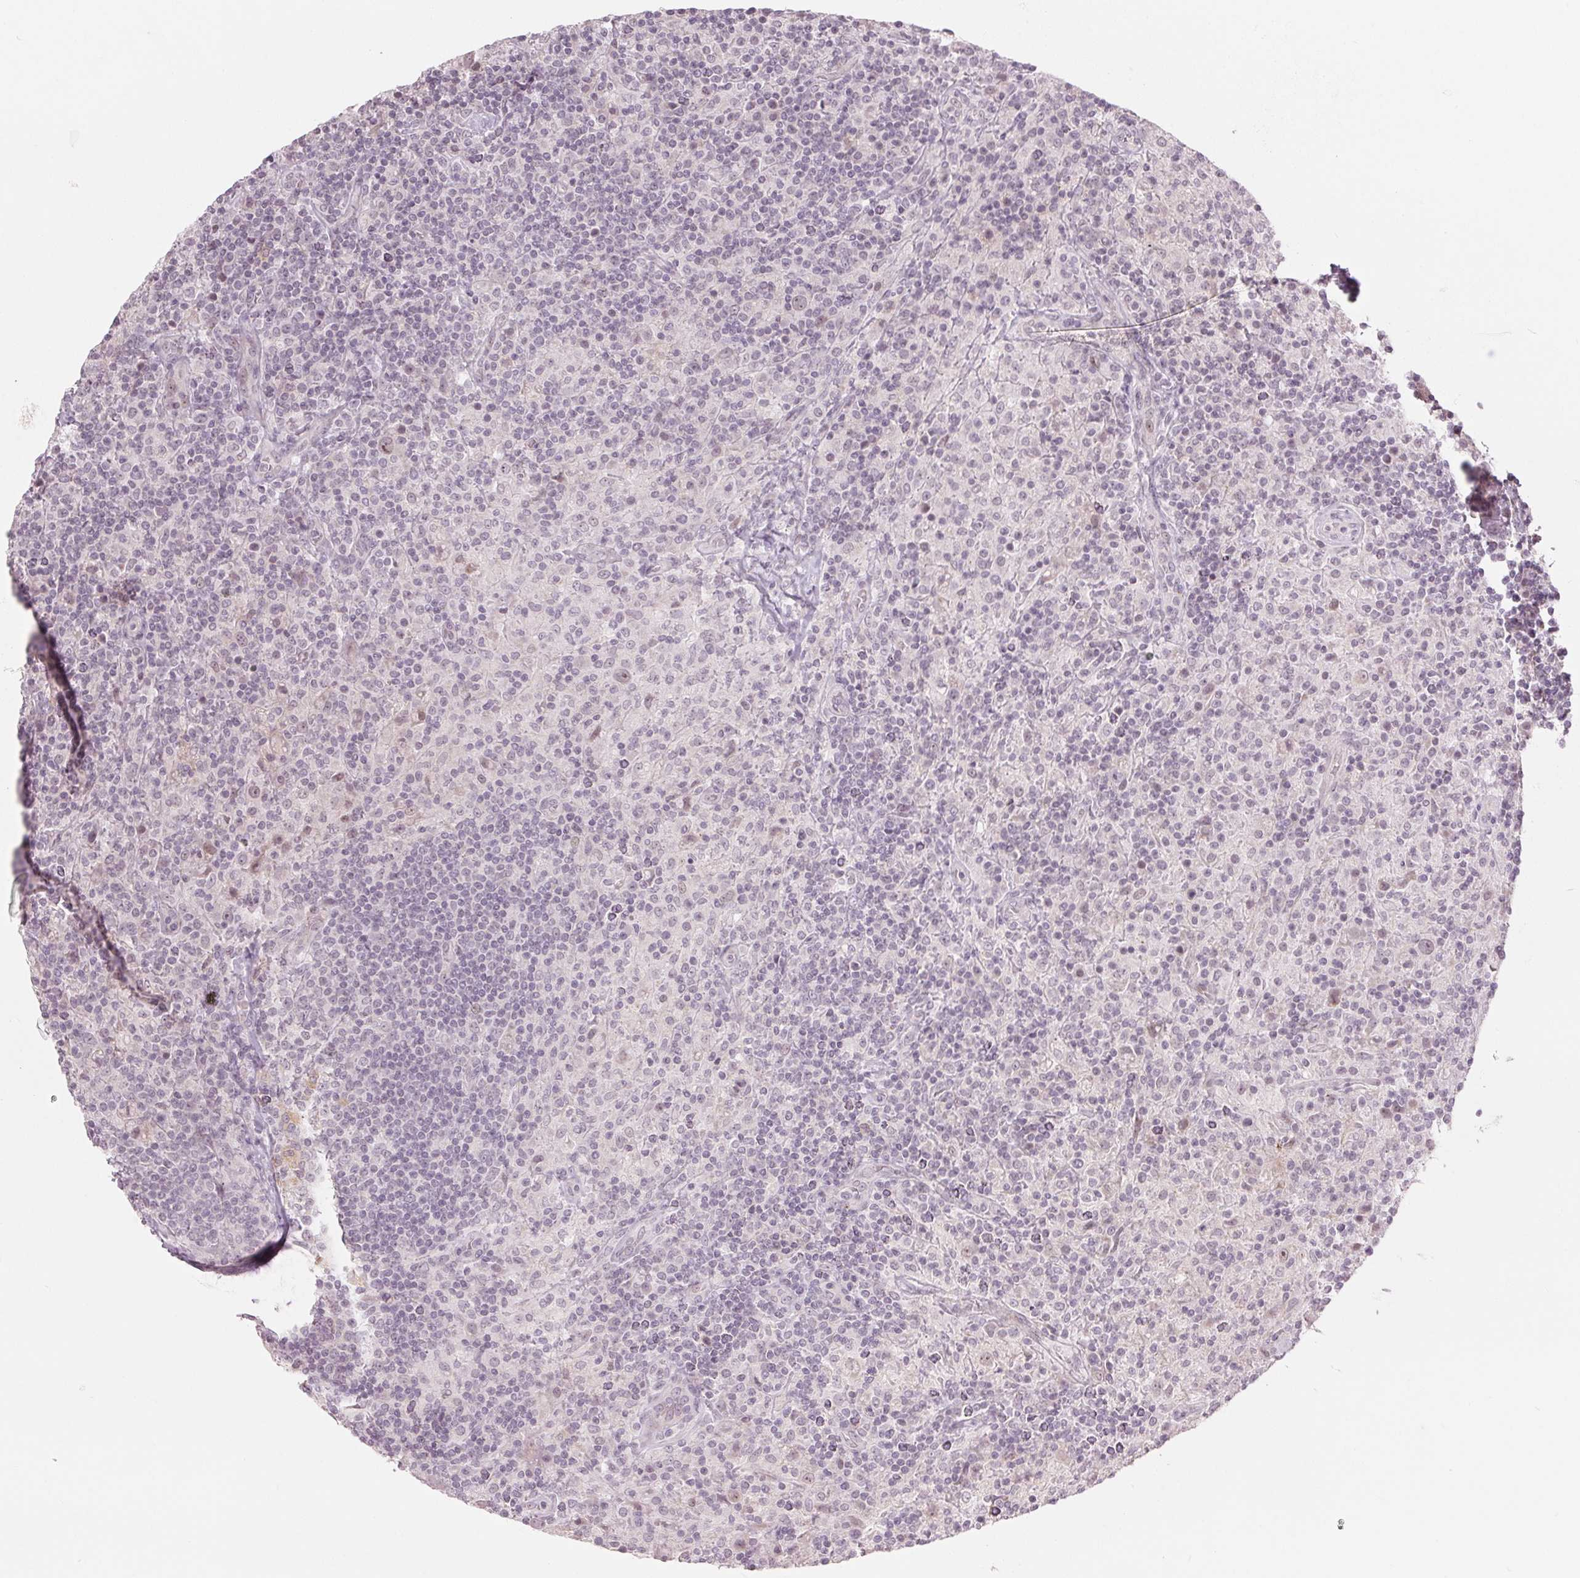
{"staining": {"intensity": "weak", "quantity": "25%-75%", "location": "nuclear"}, "tissue": "lymphoma", "cell_type": "Tumor cells", "image_type": "cancer", "snomed": [{"axis": "morphology", "description": "Hodgkin's disease, NOS"}, {"axis": "topography", "description": "Lymph node"}], "caption": "Weak nuclear positivity is identified in approximately 25%-75% of tumor cells in Hodgkin's disease.", "gene": "TMED6", "patient": {"sex": "male", "age": 70}}